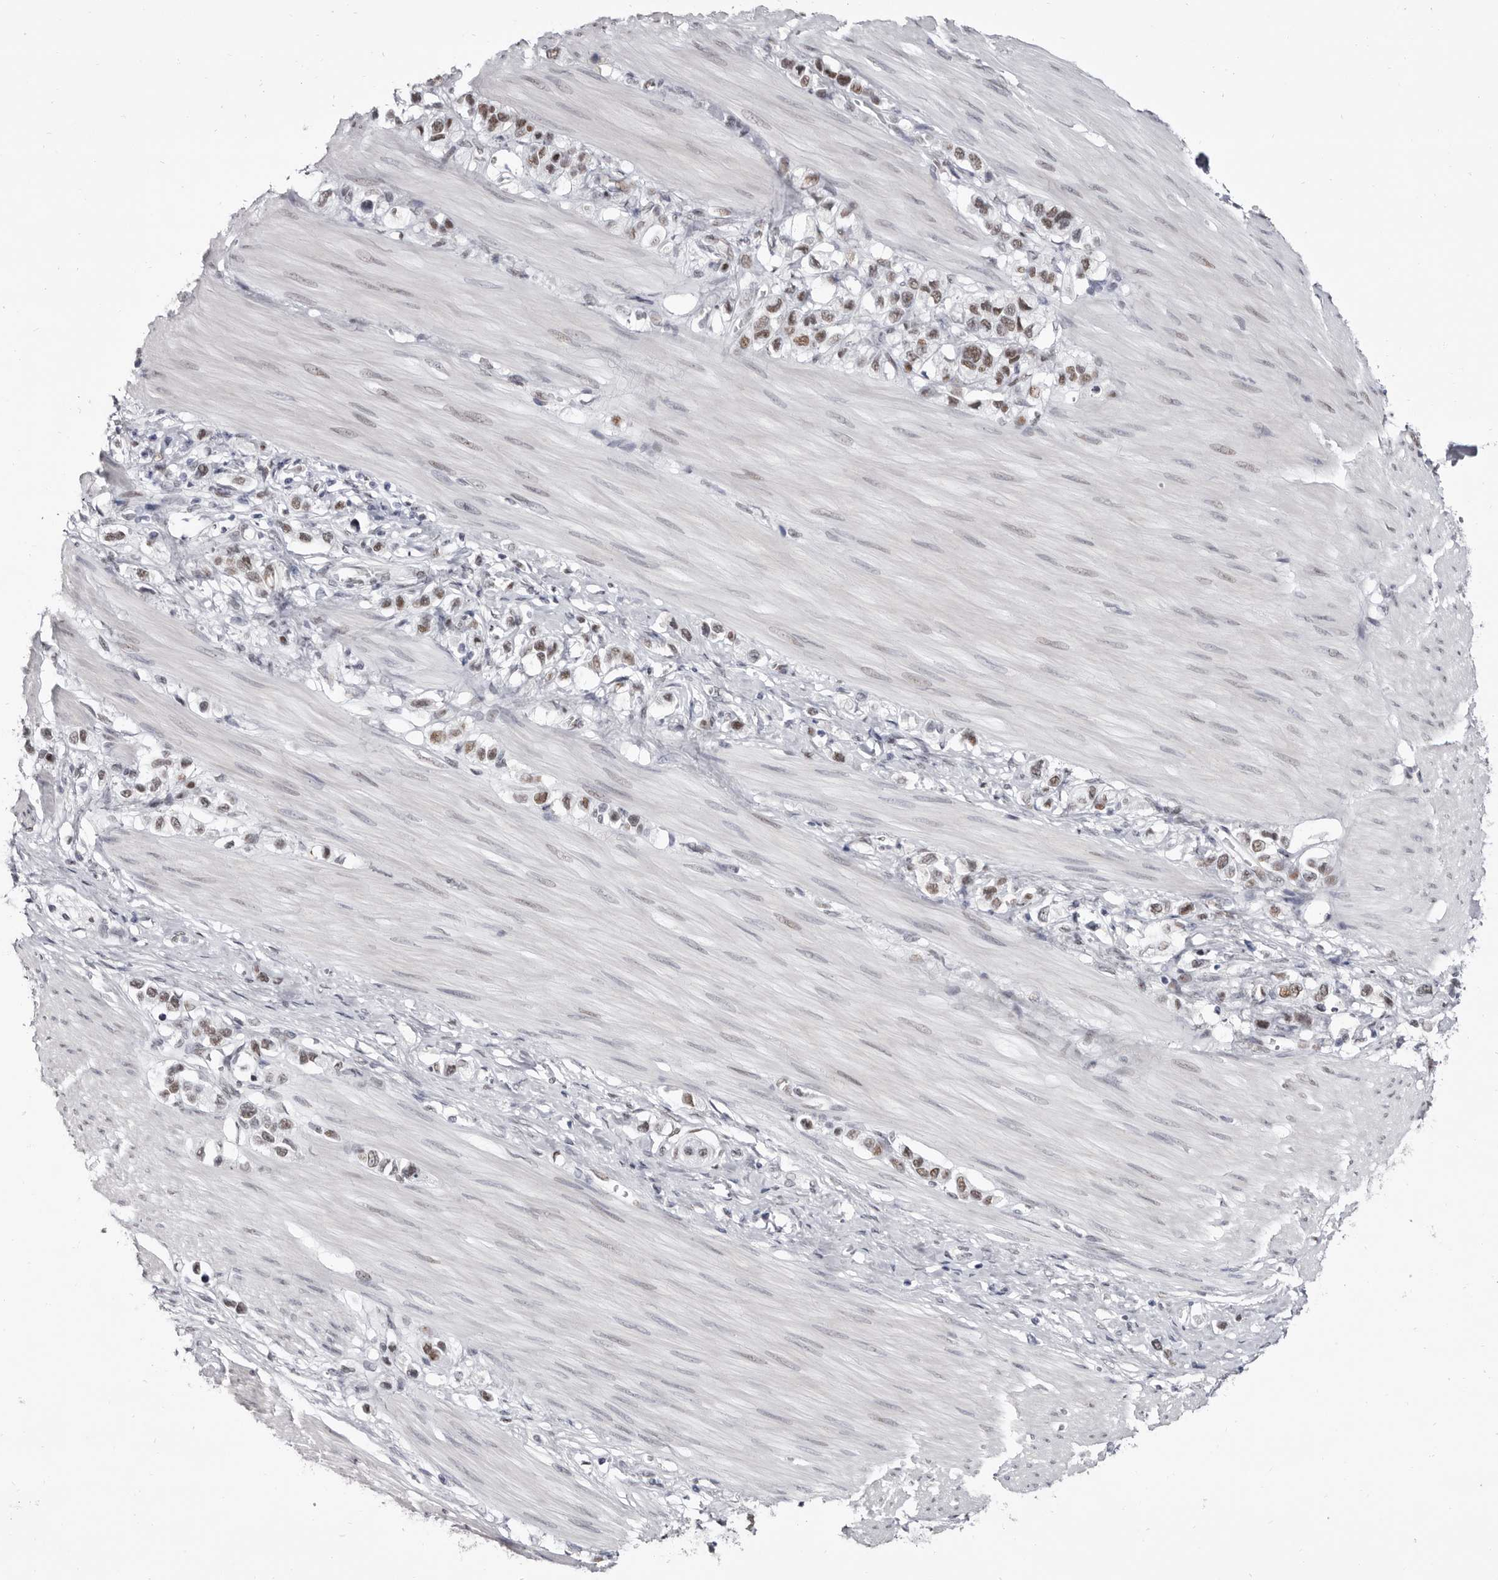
{"staining": {"intensity": "moderate", "quantity": "25%-75%", "location": "nuclear"}, "tissue": "stomach cancer", "cell_type": "Tumor cells", "image_type": "cancer", "snomed": [{"axis": "morphology", "description": "Adenocarcinoma, NOS"}, {"axis": "topography", "description": "Stomach"}], "caption": "IHC of adenocarcinoma (stomach) exhibits medium levels of moderate nuclear expression in about 25%-75% of tumor cells.", "gene": "ZNF326", "patient": {"sex": "female", "age": 65}}